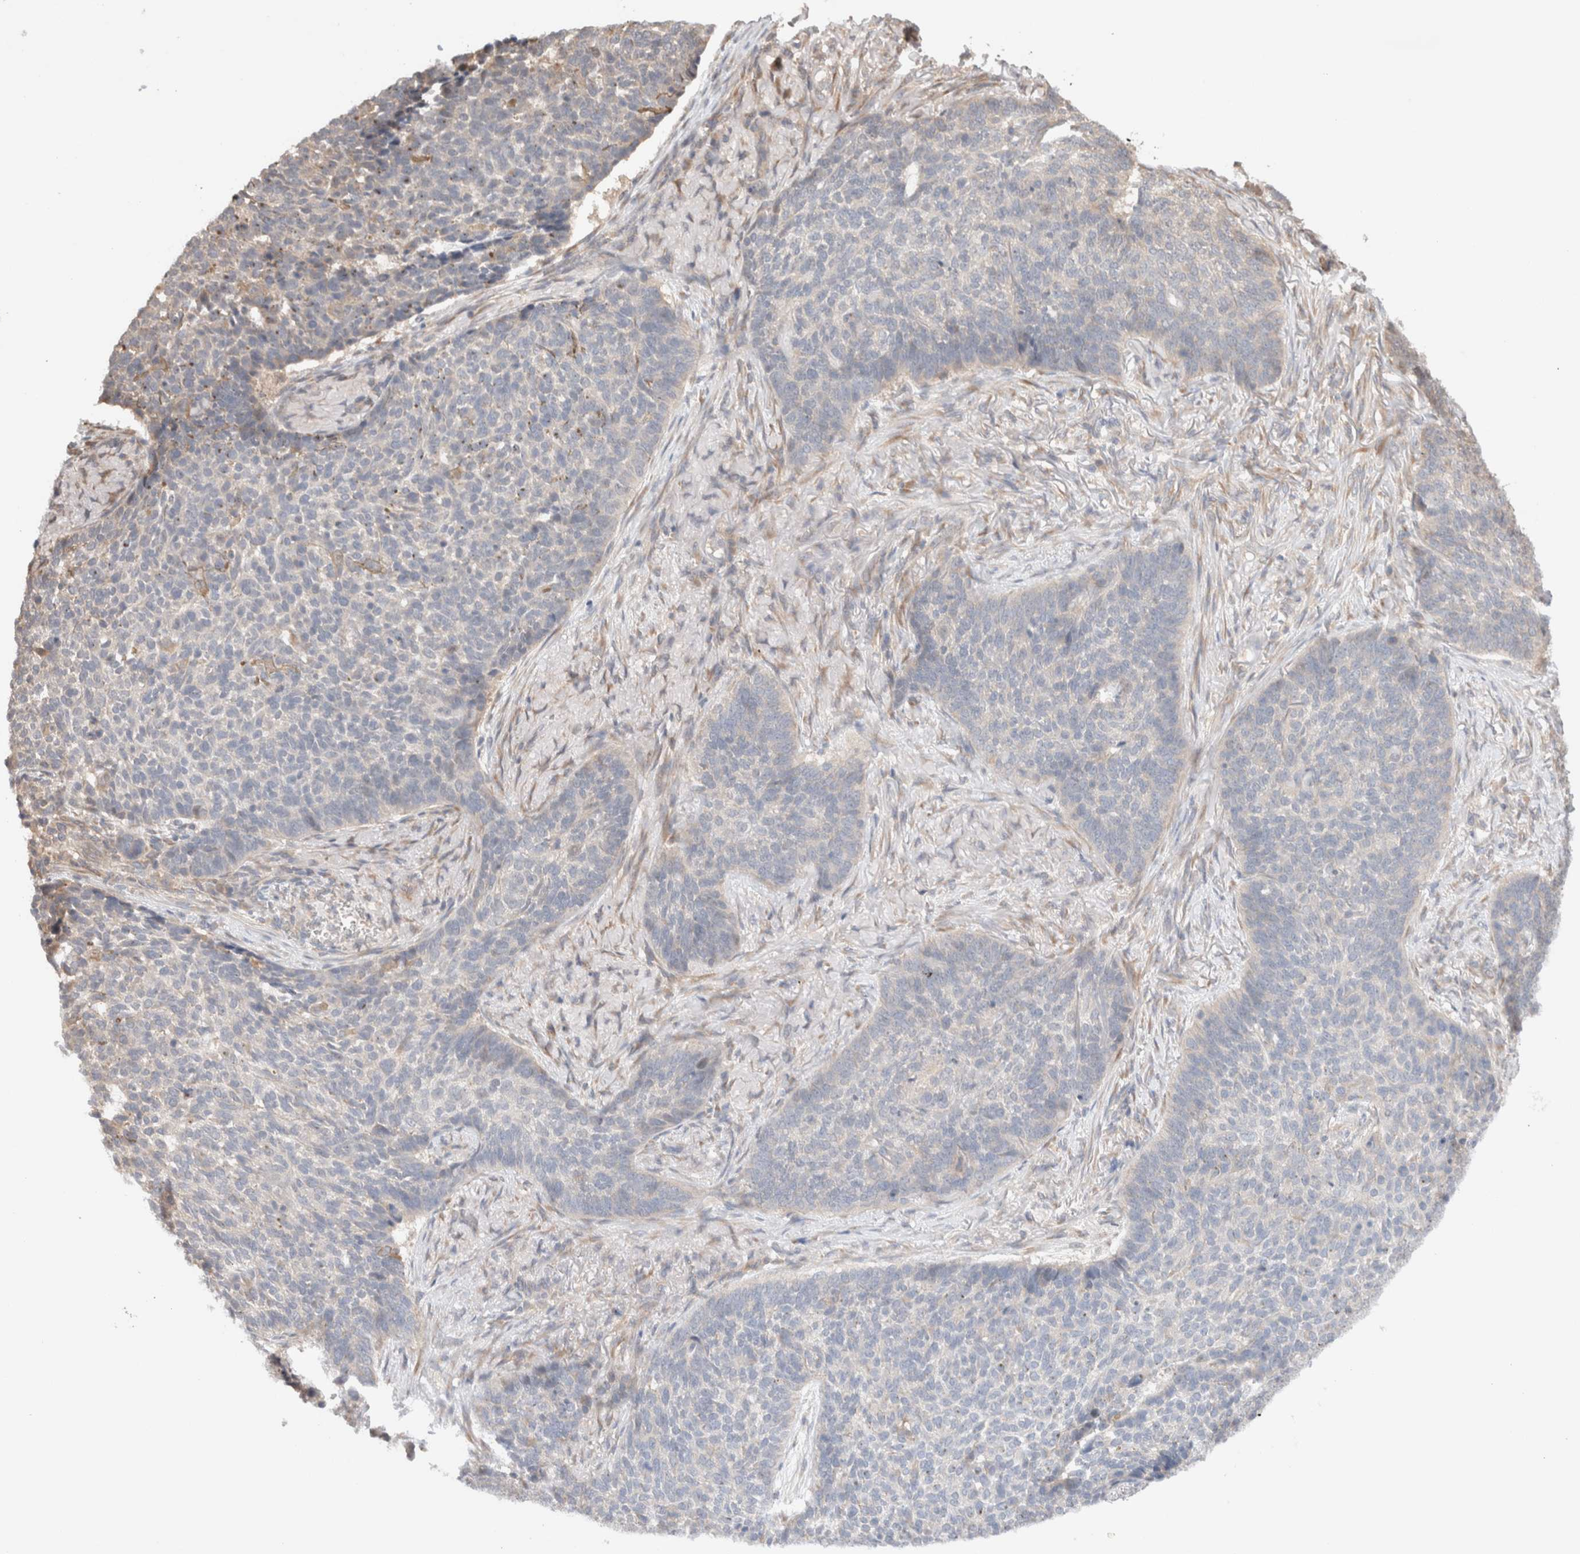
{"staining": {"intensity": "negative", "quantity": "none", "location": "none"}, "tissue": "skin cancer", "cell_type": "Tumor cells", "image_type": "cancer", "snomed": [{"axis": "morphology", "description": "Basal cell carcinoma"}, {"axis": "topography", "description": "Skin"}], "caption": "Photomicrograph shows no significant protein positivity in tumor cells of basal cell carcinoma (skin).", "gene": "KLHL20", "patient": {"sex": "male", "age": 85}}